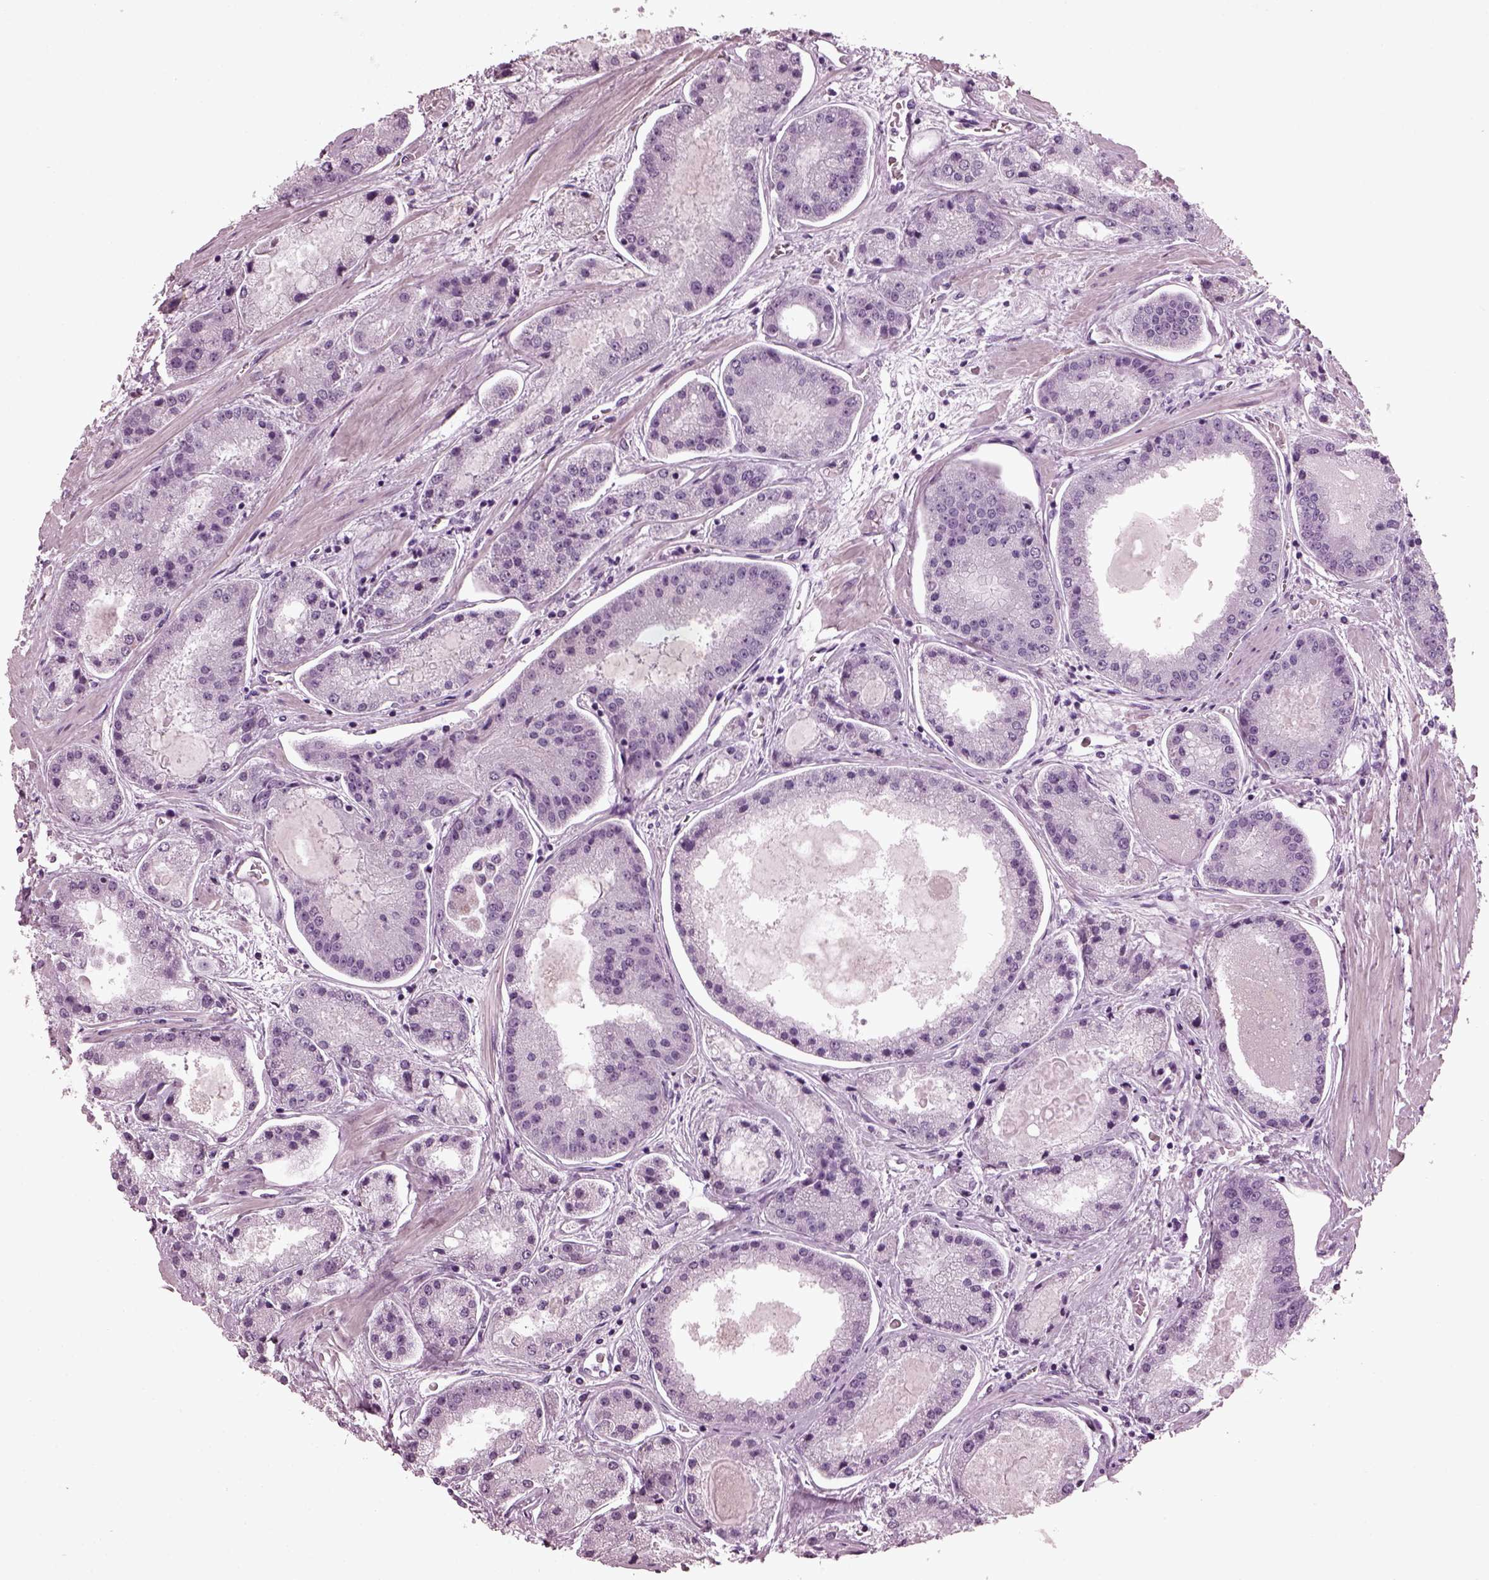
{"staining": {"intensity": "negative", "quantity": "none", "location": "none"}, "tissue": "prostate cancer", "cell_type": "Tumor cells", "image_type": "cancer", "snomed": [{"axis": "morphology", "description": "Adenocarcinoma, High grade"}, {"axis": "topography", "description": "Prostate"}], "caption": "High-grade adenocarcinoma (prostate) stained for a protein using IHC exhibits no positivity tumor cells.", "gene": "SLC6A17", "patient": {"sex": "male", "age": 67}}